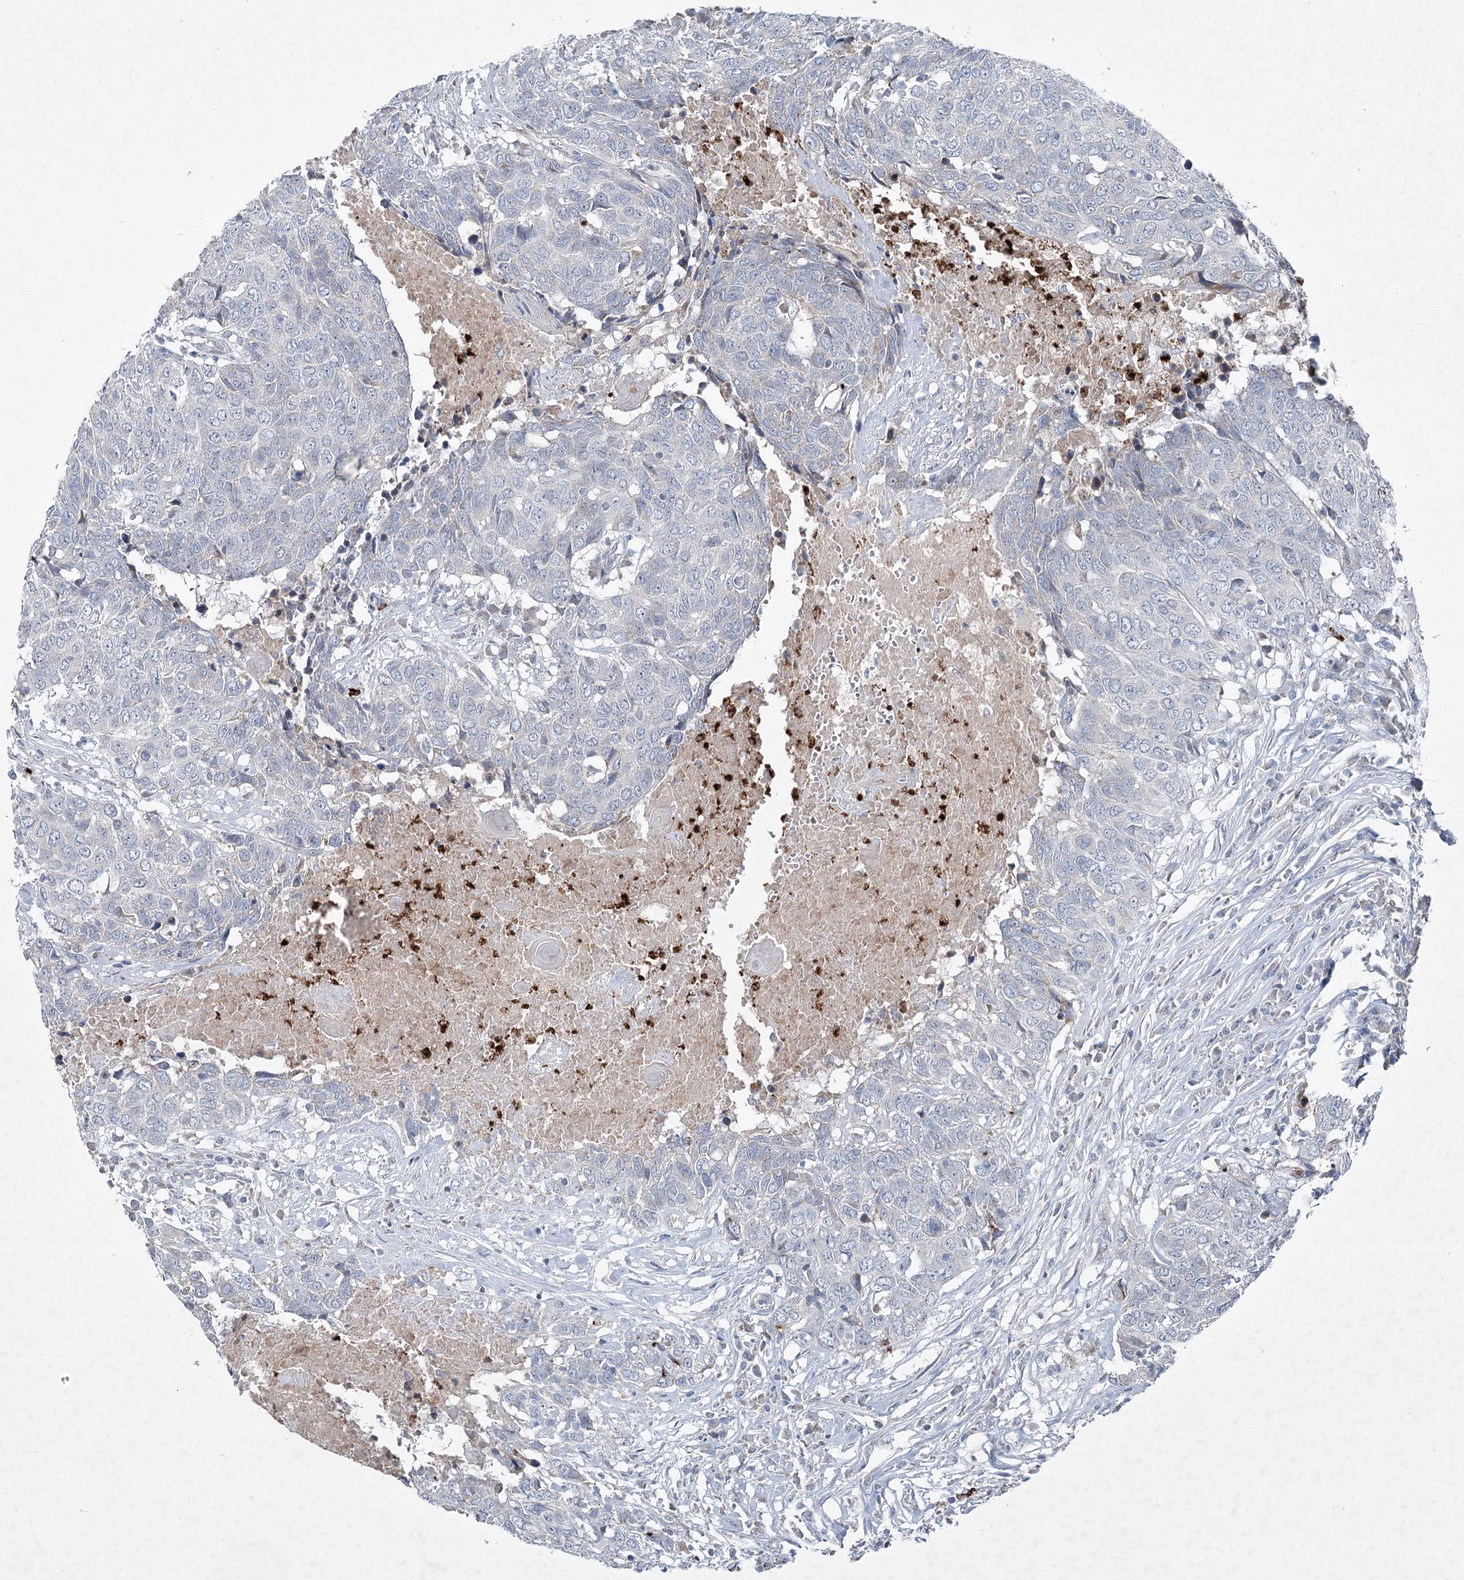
{"staining": {"intensity": "negative", "quantity": "none", "location": "none"}, "tissue": "head and neck cancer", "cell_type": "Tumor cells", "image_type": "cancer", "snomed": [{"axis": "morphology", "description": "Squamous cell carcinoma, NOS"}, {"axis": "topography", "description": "Head-Neck"}], "caption": "High power microscopy image of an IHC photomicrograph of squamous cell carcinoma (head and neck), revealing no significant staining in tumor cells.", "gene": "PLA2G12A", "patient": {"sex": "male", "age": 66}}